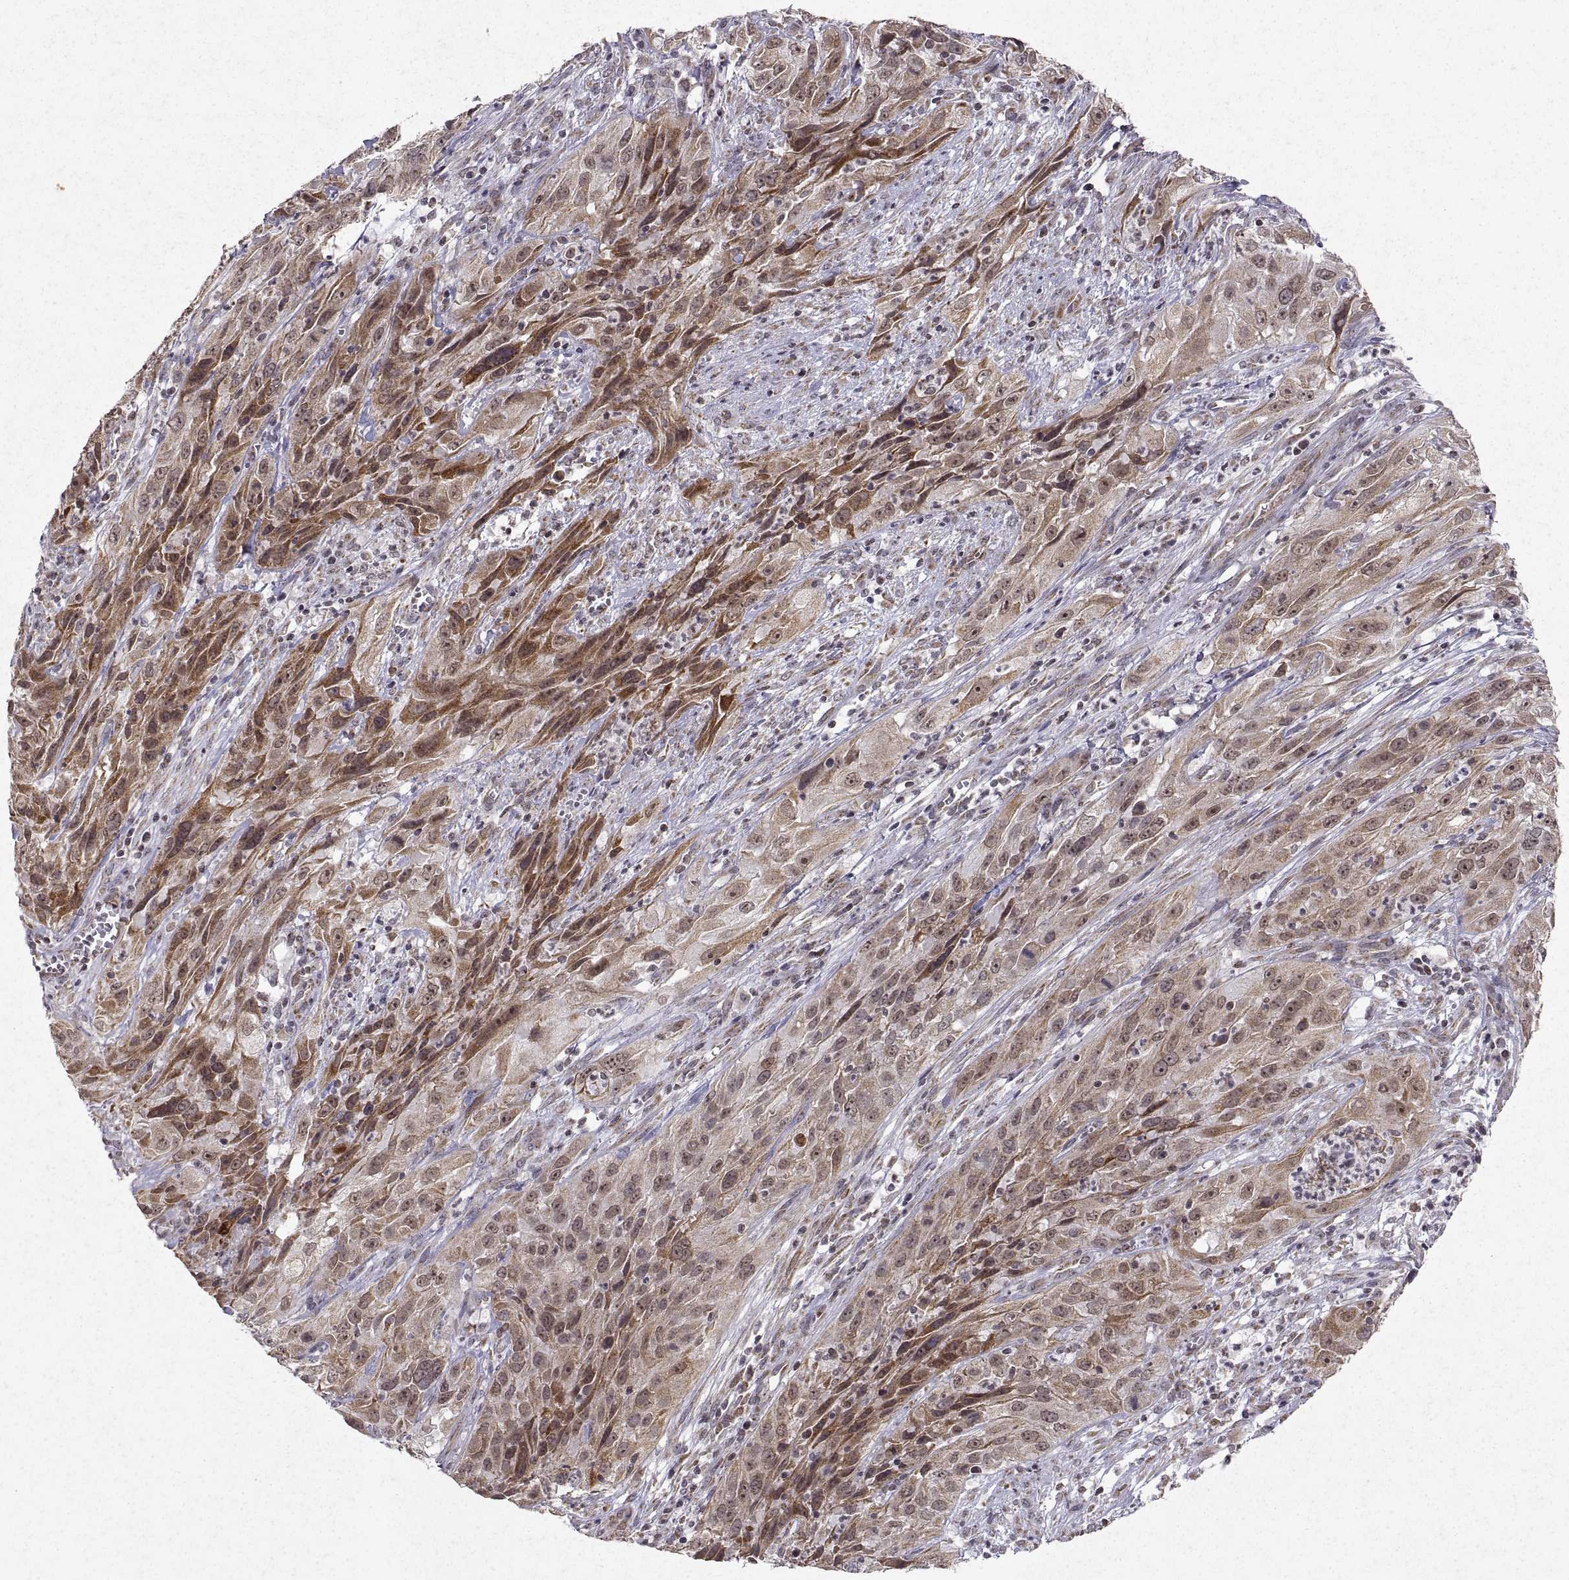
{"staining": {"intensity": "moderate", "quantity": "25%-75%", "location": "cytoplasmic/membranous"}, "tissue": "cervical cancer", "cell_type": "Tumor cells", "image_type": "cancer", "snomed": [{"axis": "morphology", "description": "Squamous cell carcinoma, NOS"}, {"axis": "topography", "description": "Cervix"}], "caption": "Approximately 25%-75% of tumor cells in cervical cancer (squamous cell carcinoma) show moderate cytoplasmic/membranous protein staining as visualized by brown immunohistochemical staining.", "gene": "MANBAL", "patient": {"sex": "female", "age": 32}}